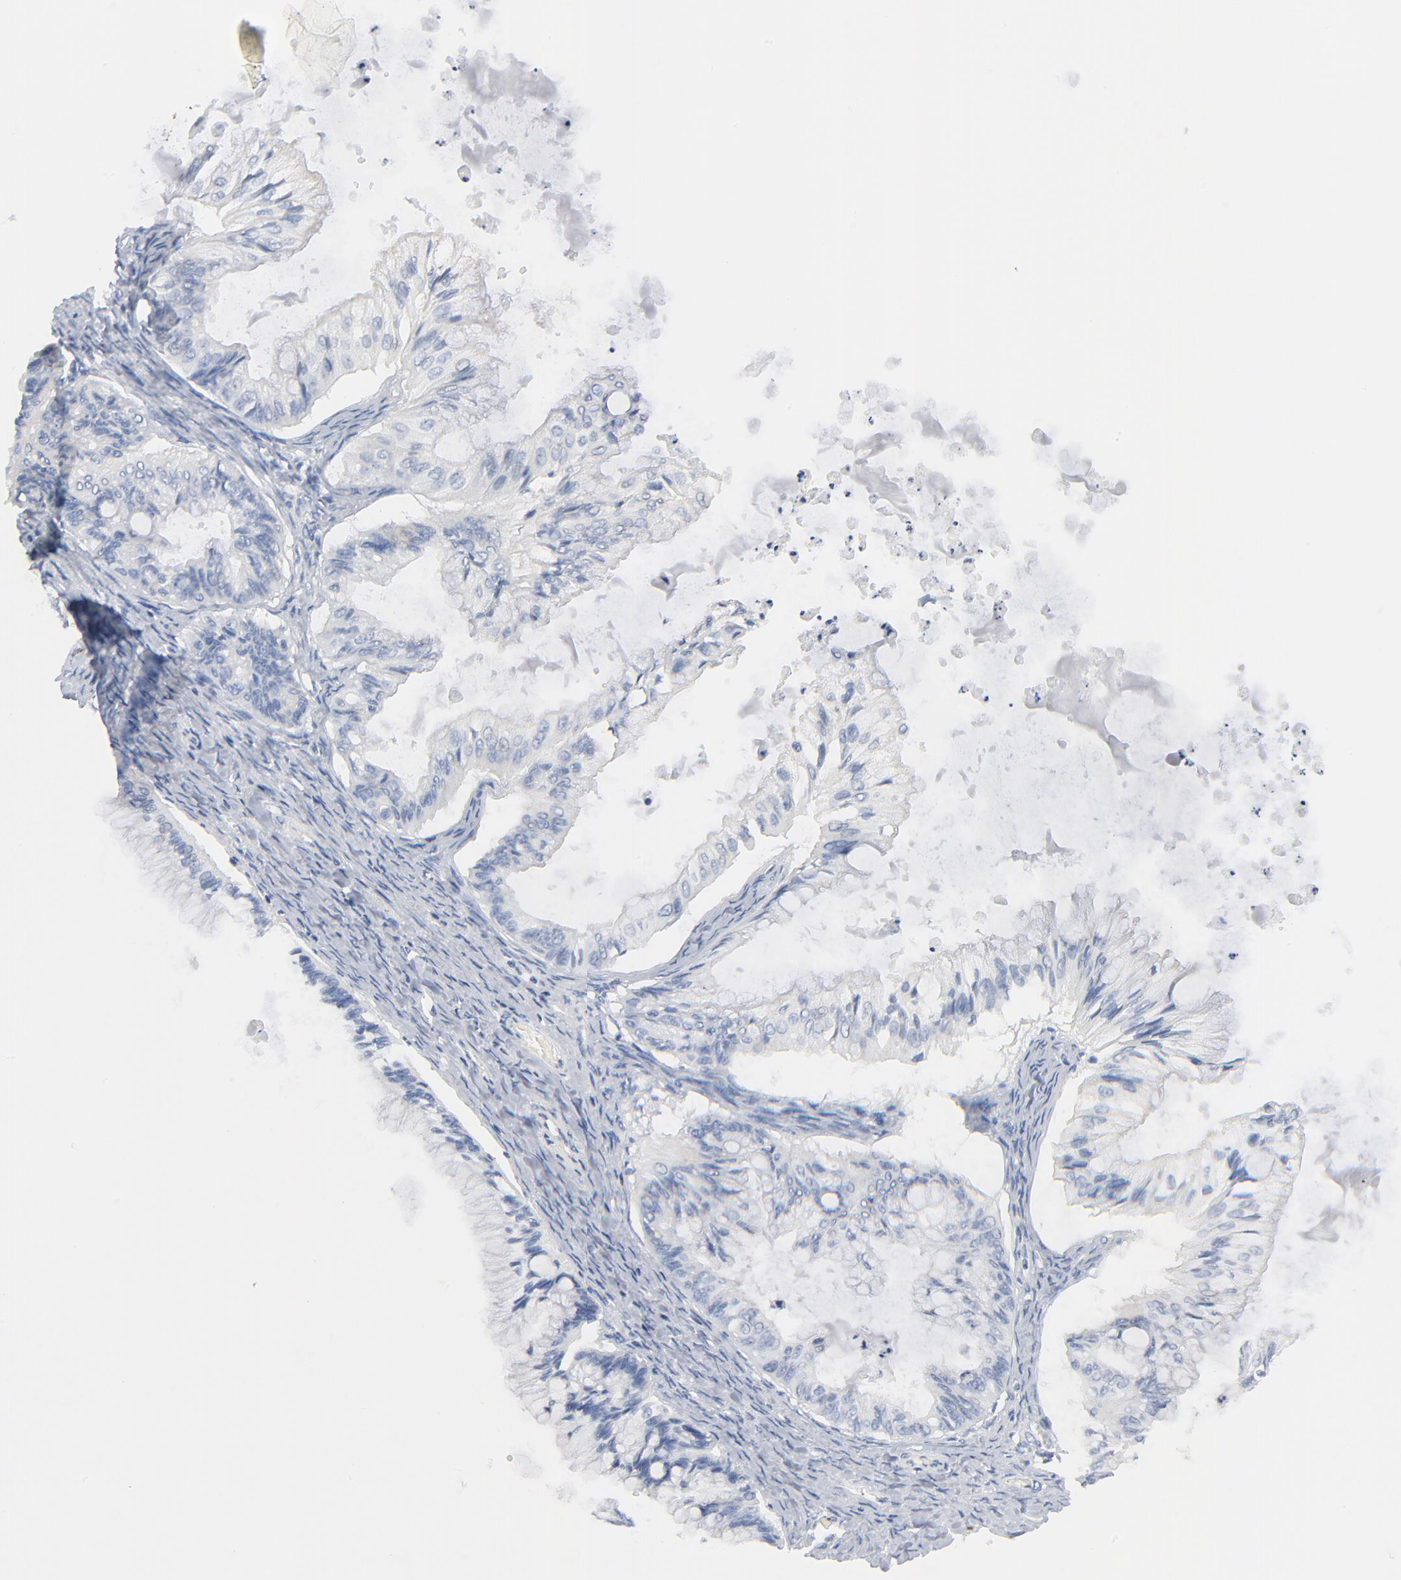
{"staining": {"intensity": "negative", "quantity": "none", "location": "none"}, "tissue": "ovarian cancer", "cell_type": "Tumor cells", "image_type": "cancer", "snomed": [{"axis": "morphology", "description": "Cystadenocarcinoma, mucinous, NOS"}, {"axis": "topography", "description": "Ovary"}], "caption": "Micrograph shows no significant protein staining in tumor cells of mucinous cystadenocarcinoma (ovarian). (Immunohistochemistry (ihc), brightfield microscopy, high magnification).", "gene": "GZMB", "patient": {"sex": "female", "age": 57}}